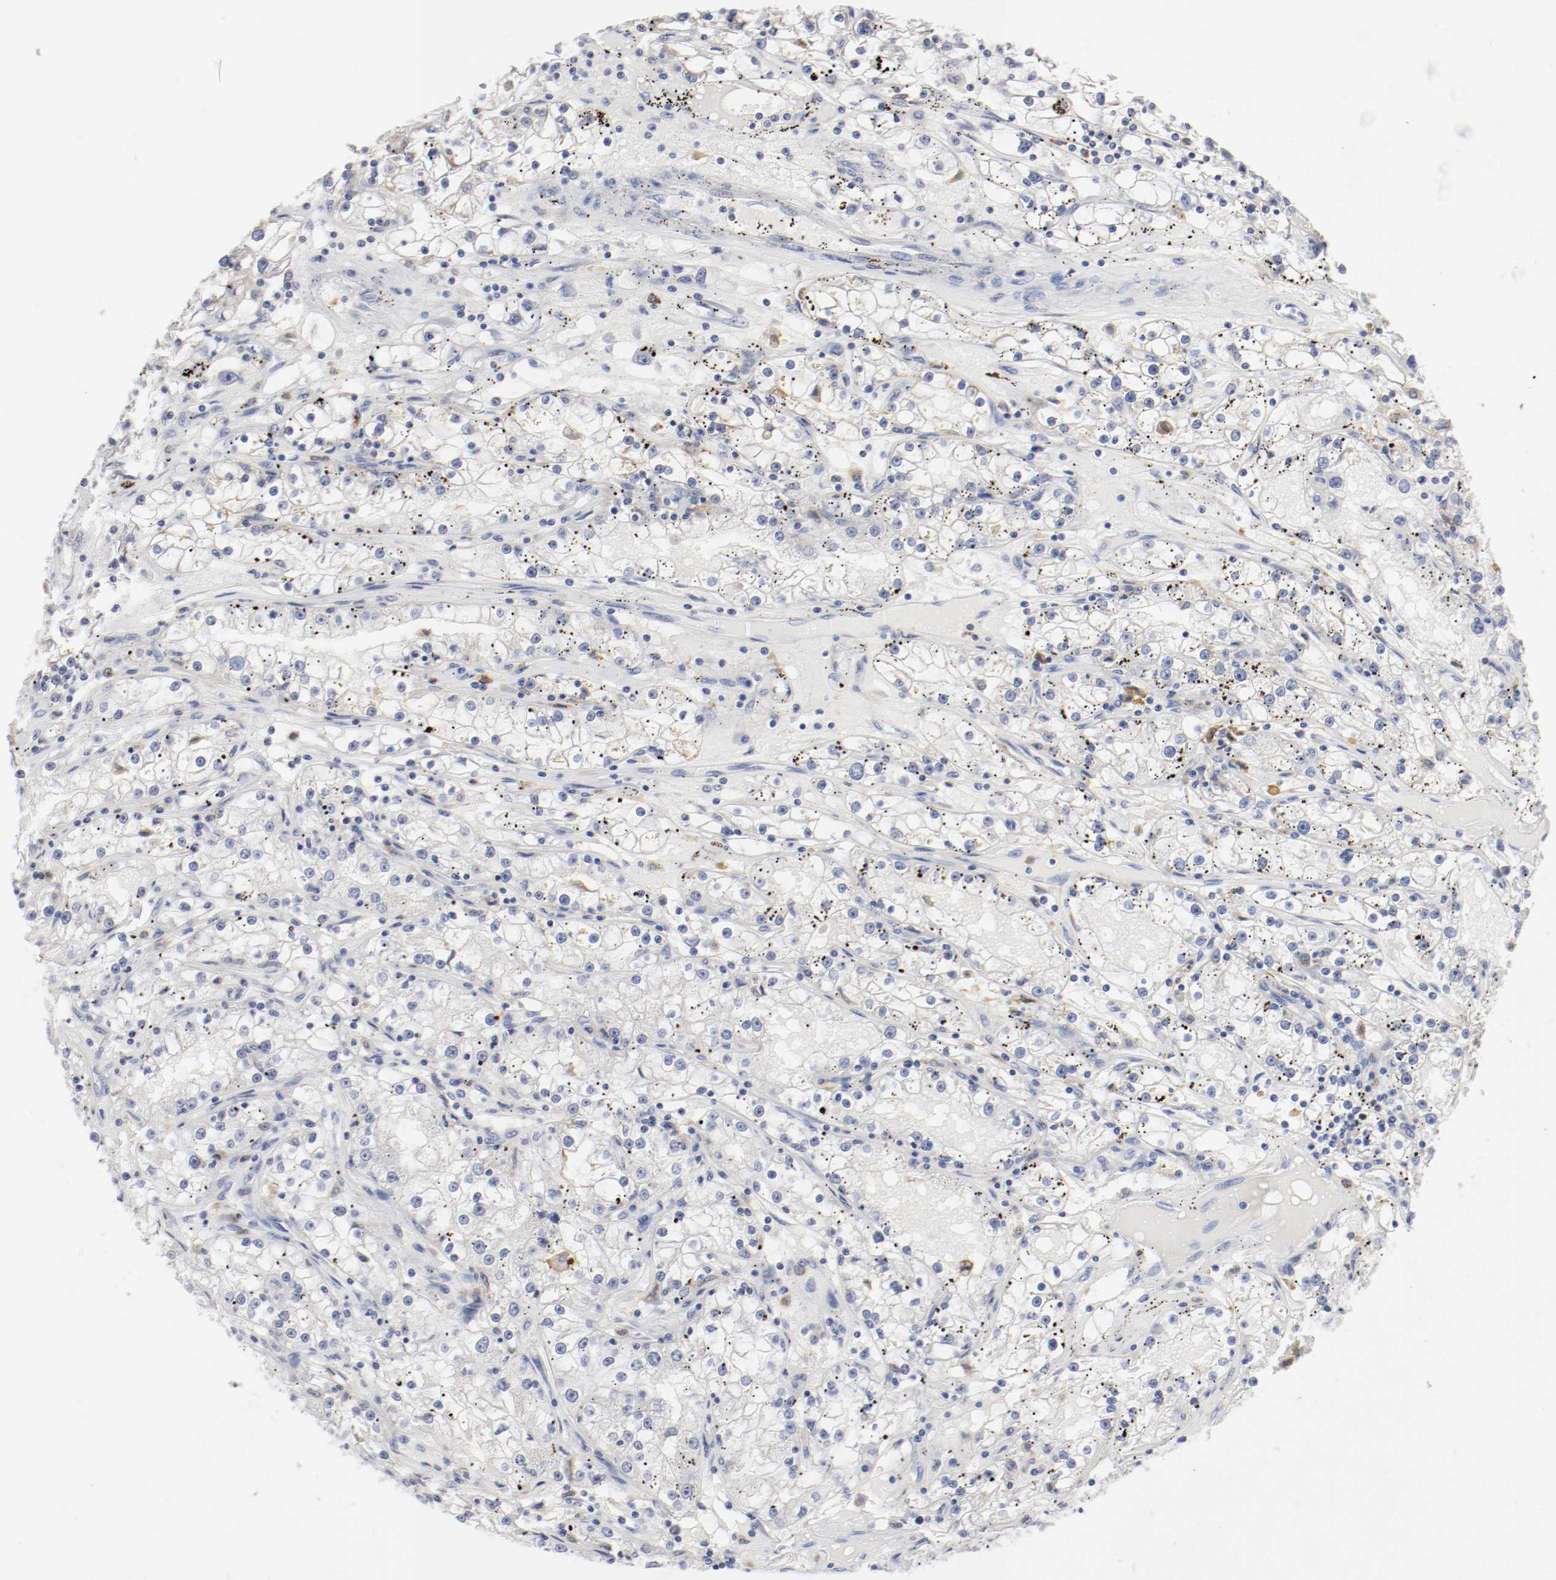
{"staining": {"intensity": "weak", "quantity": "<25%", "location": "cytoplasmic/membranous"}, "tissue": "renal cancer", "cell_type": "Tumor cells", "image_type": "cancer", "snomed": [{"axis": "morphology", "description": "Adenocarcinoma, NOS"}, {"axis": "topography", "description": "Kidney"}], "caption": "Adenocarcinoma (renal) was stained to show a protein in brown. There is no significant positivity in tumor cells.", "gene": "ITGAX", "patient": {"sex": "male", "age": 56}}